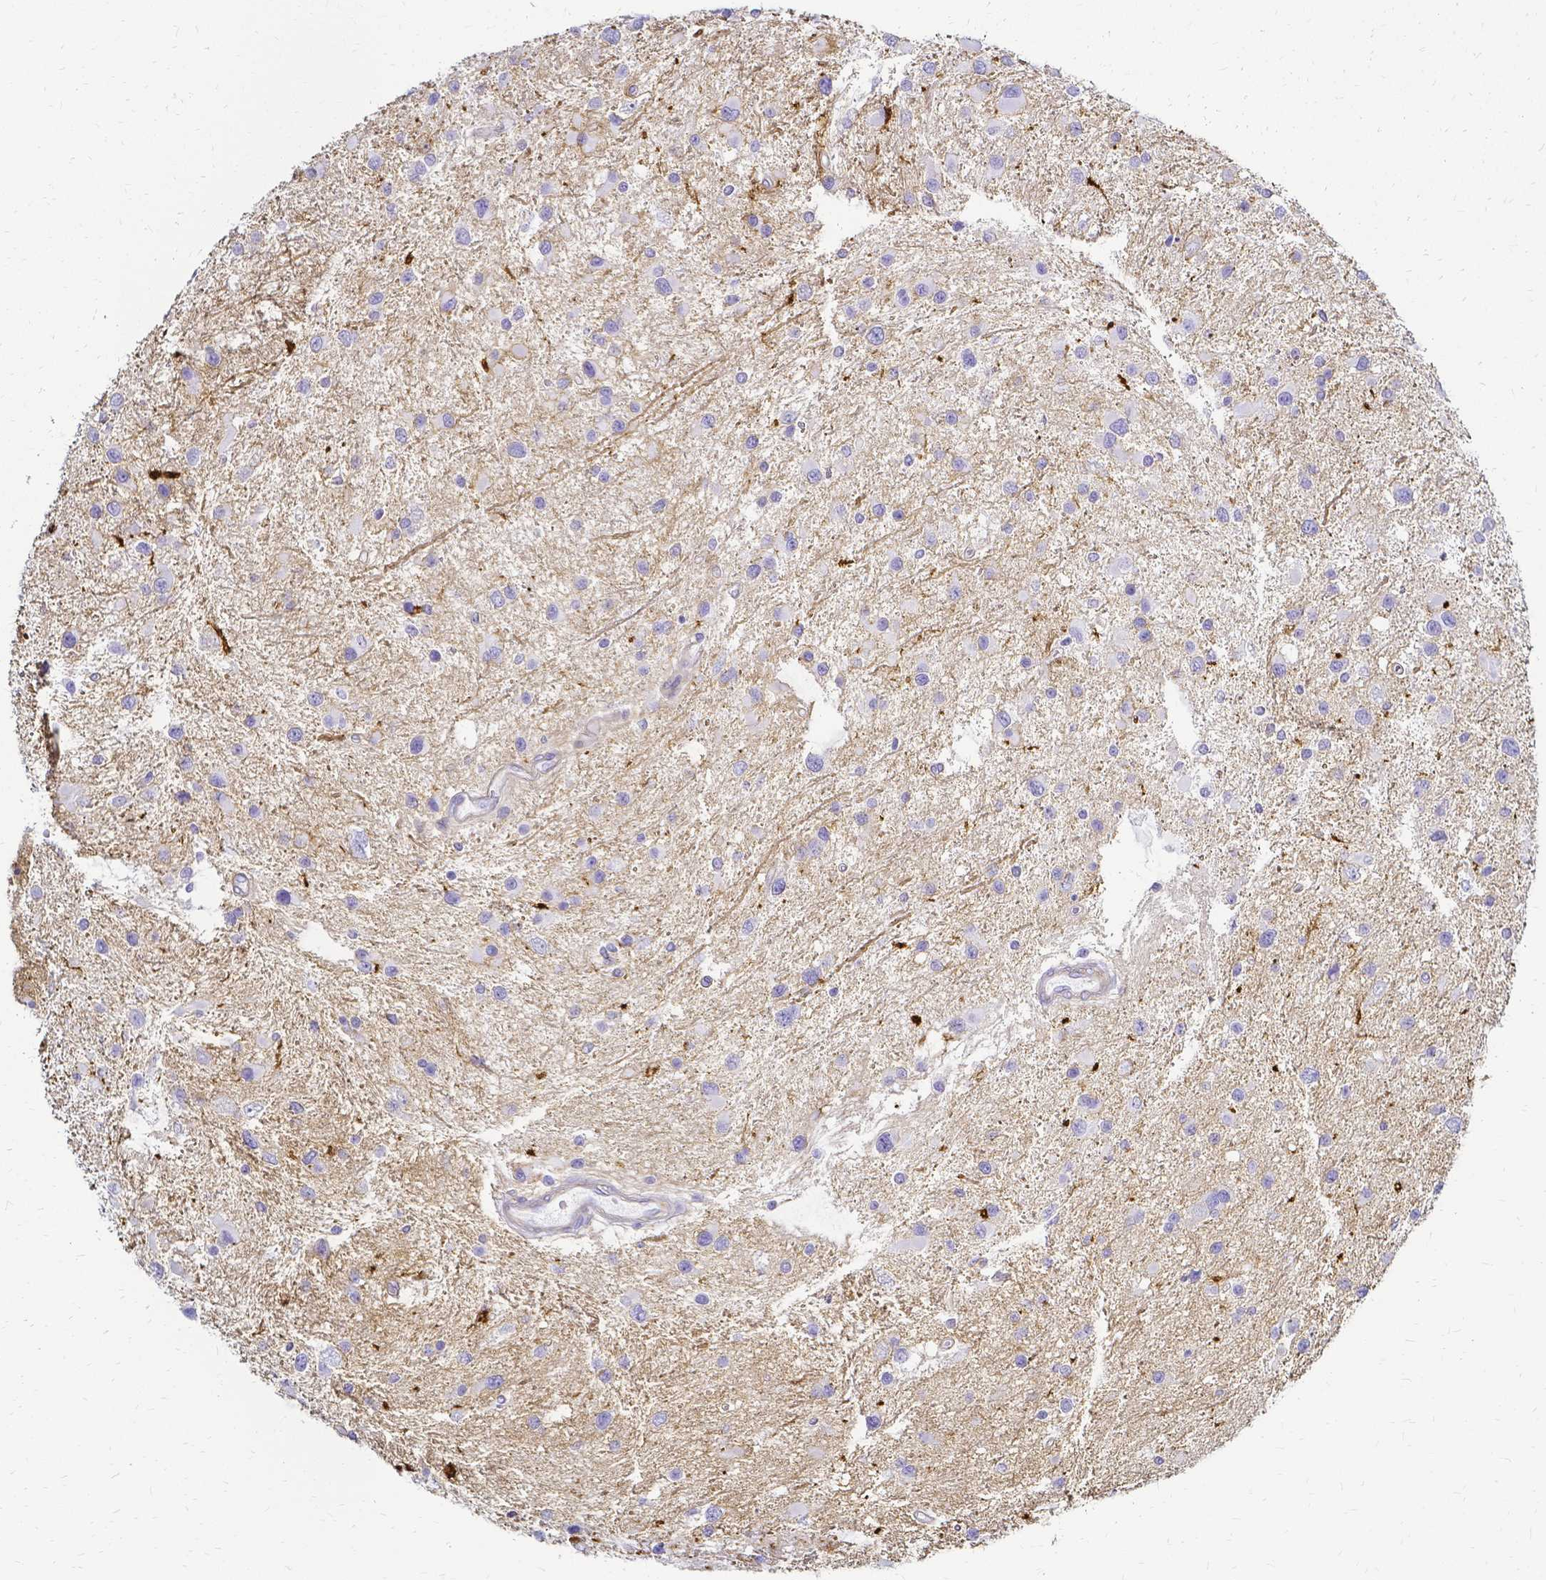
{"staining": {"intensity": "negative", "quantity": "none", "location": "none"}, "tissue": "glioma", "cell_type": "Tumor cells", "image_type": "cancer", "snomed": [{"axis": "morphology", "description": "Glioma, malignant, Low grade"}, {"axis": "topography", "description": "Brain"}], "caption": "Immunohistochemistry histopathology image of human glioma stained for a protein (brown), which shows no positivity in tumor cells.", "gene": "HSPA12A", "patient": {"sex": "female", "age": 32}}